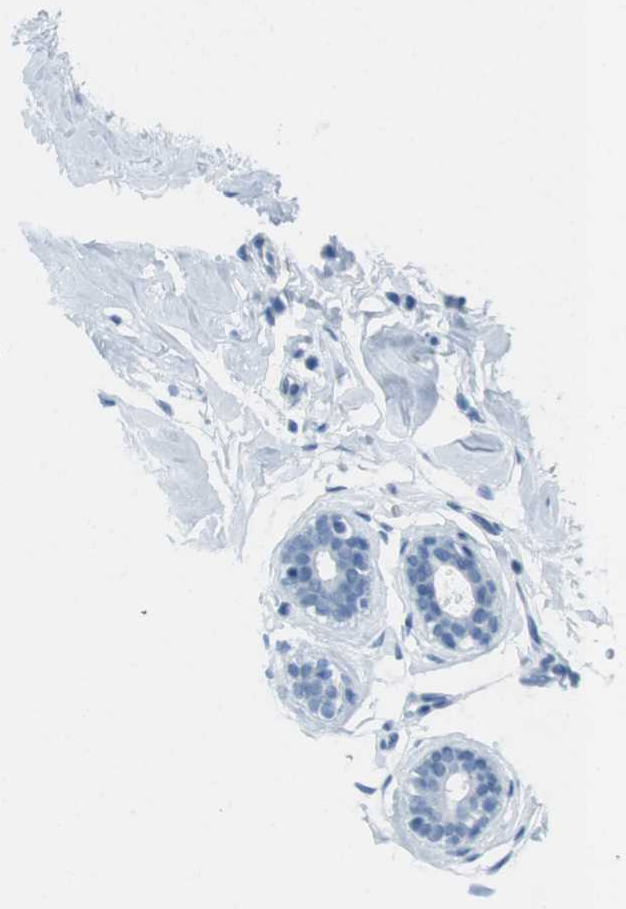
{"staining": {"intensity": "negative", "quantity": "none", "location": "none"}, "tissue": "breast", "cell_type": "Adipocytes", "image_type": "normal", "snomed": [{"axis": "morphology", "description": "Normal tissue, NOS"}, {"axis": "topography", "description": "Breast"}], "caption": "High power microscopy histopathology image of an IHC photomicrograph of benign breast, revealing no significant positivity in adipocytes. (Stains: DAB immunohistochemistry with hematoxylin counter stain, Microscopy: brightfield microscopy at high magnification).", "gene": "TMEM207", "patient": {"sex": "female", "age": 23}}